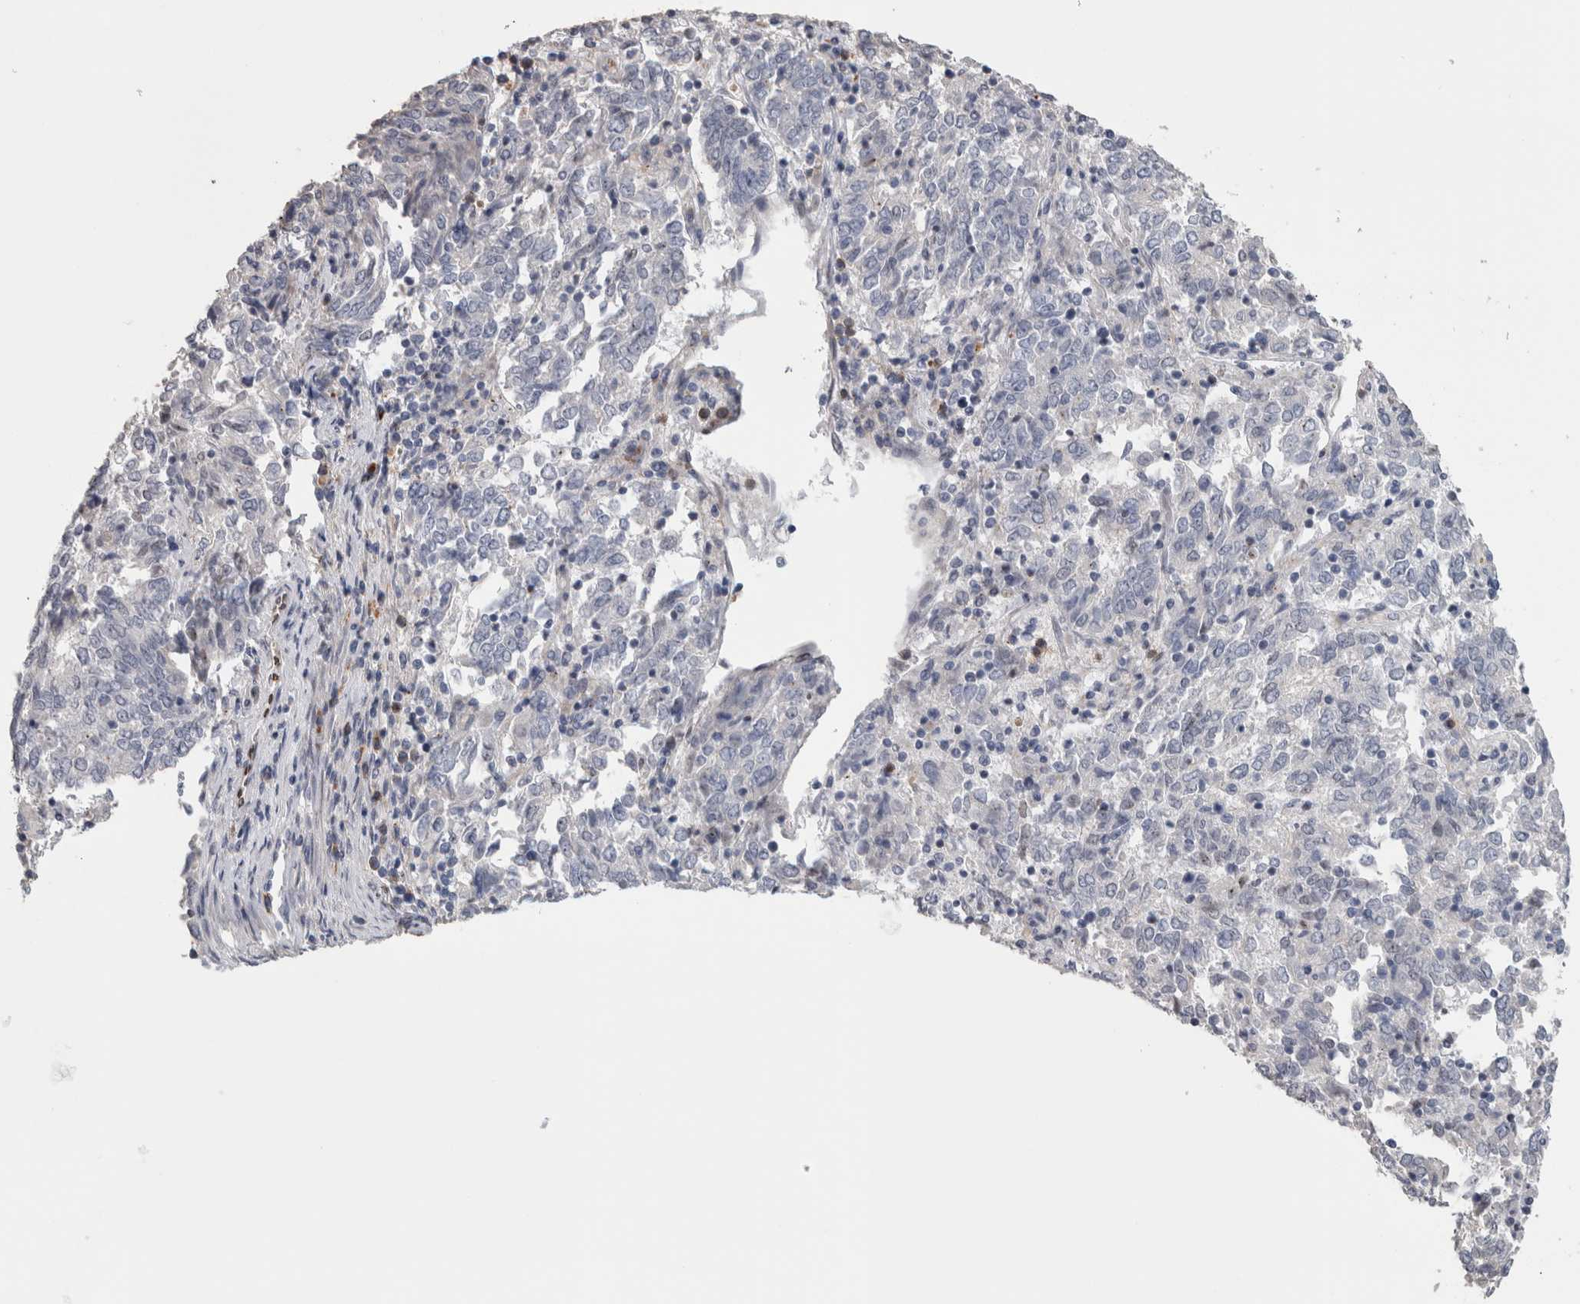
{"staining": {"intensity": "negative", "quantity": "none", "location": "none"}, "tissue": "endometrial cancer", "cell_type": "Tumor cells", "image_type": "cancer", "snomed": [{"axis": "morphology", "description": "Adenocarcinoma, NOS"}, {"axis": "topography", "description": "Endometrium"}], "caption": "This is an immunohistochemistry (IHC) histopathology image of adenocarcinoma (endometrial). There is no positivity in tumor cells.", "gene": "IL33", "patient": {"sex": "female", "age": 80}}